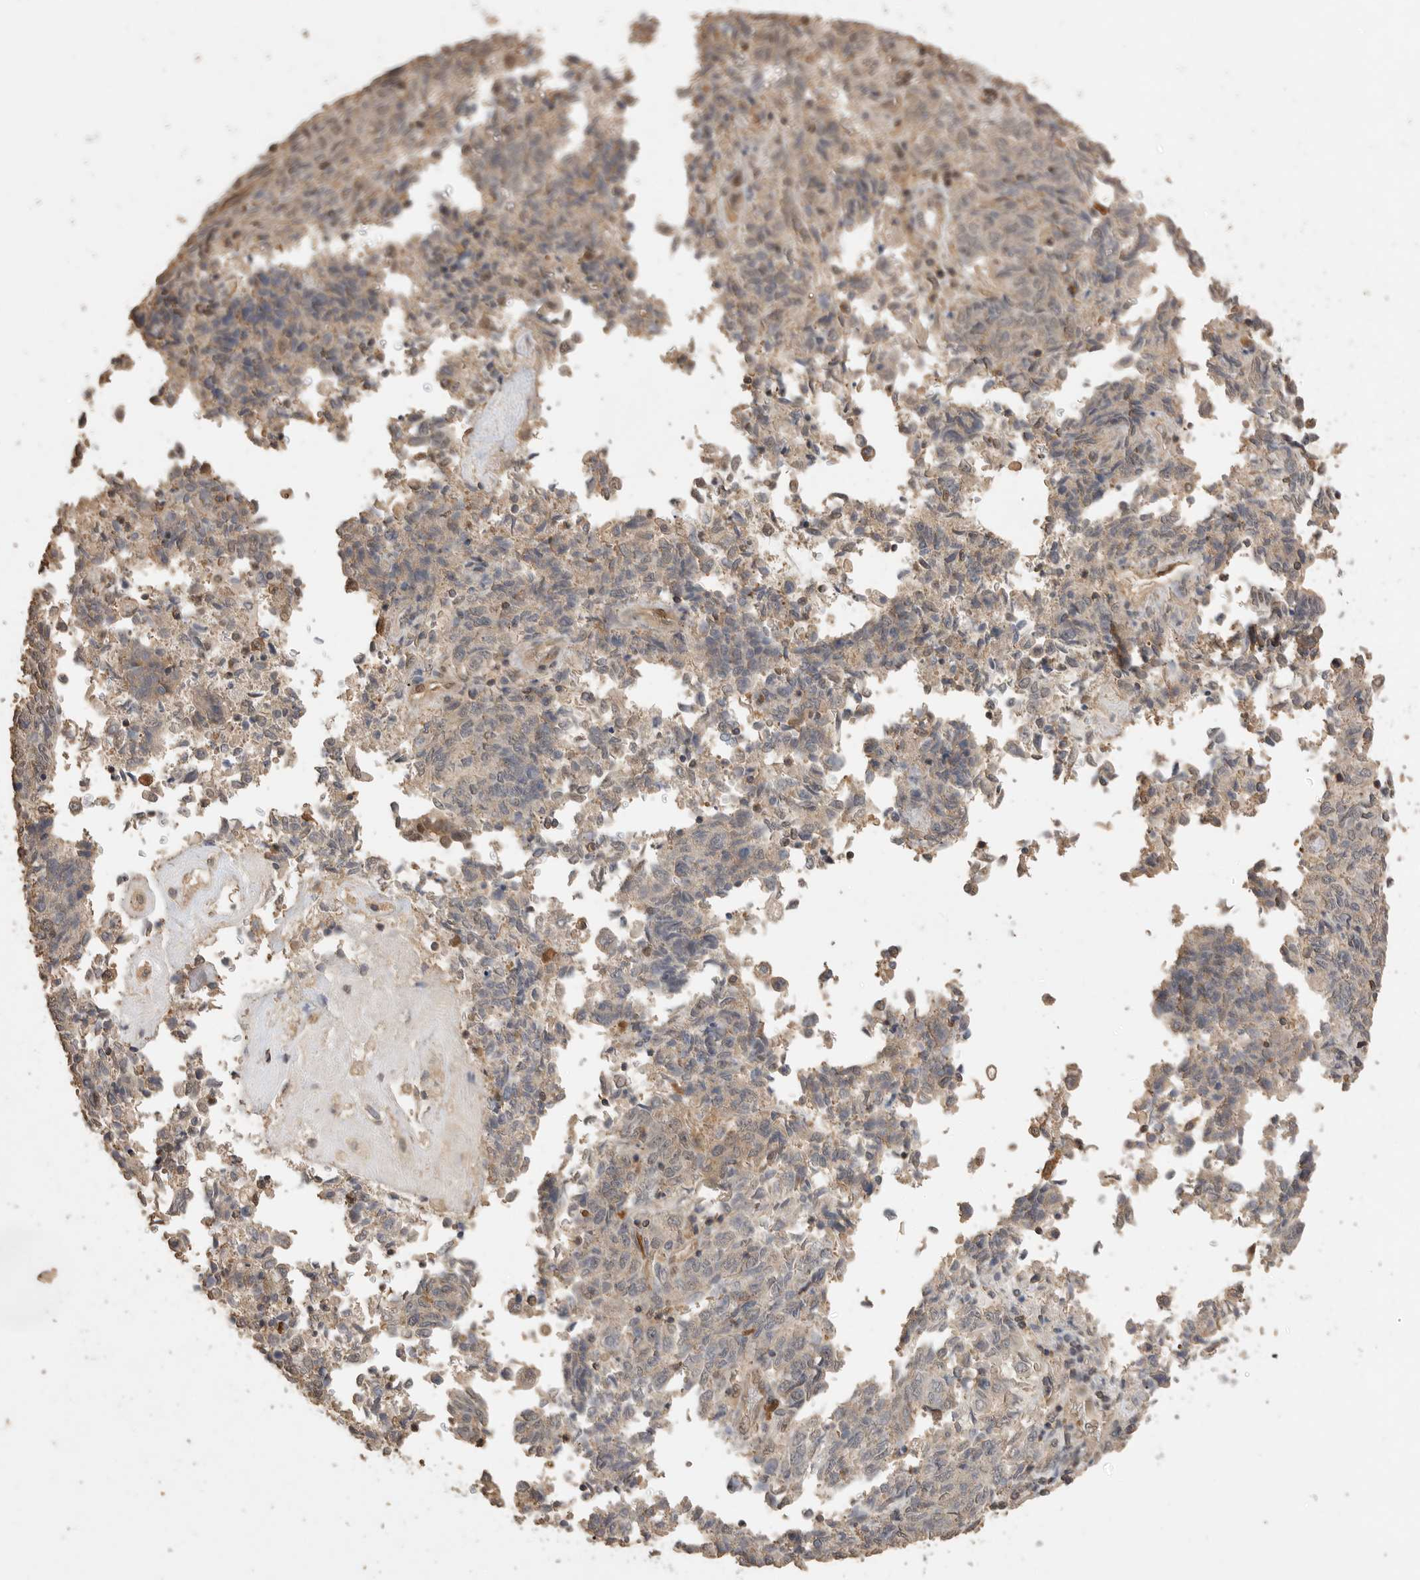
{"staining": {"intensity": "negative", "quantity": "none", "location": "none"}, "tissue": "endometrial cancer", "cell_type": "Tumor cells", "image_type": "cancer", "snomed": [{"axis": "morphology", "description": "Adenocarcinoma, NOS"}, {"axis": "topography", "description": "Endometrium"}], "caption": "A micrograph of endometrial cancer stained for a protein reveals no brown staining in tumor cells.", "gene": "MAP2K1", "patient": {"sex": "female", "age": 80}}